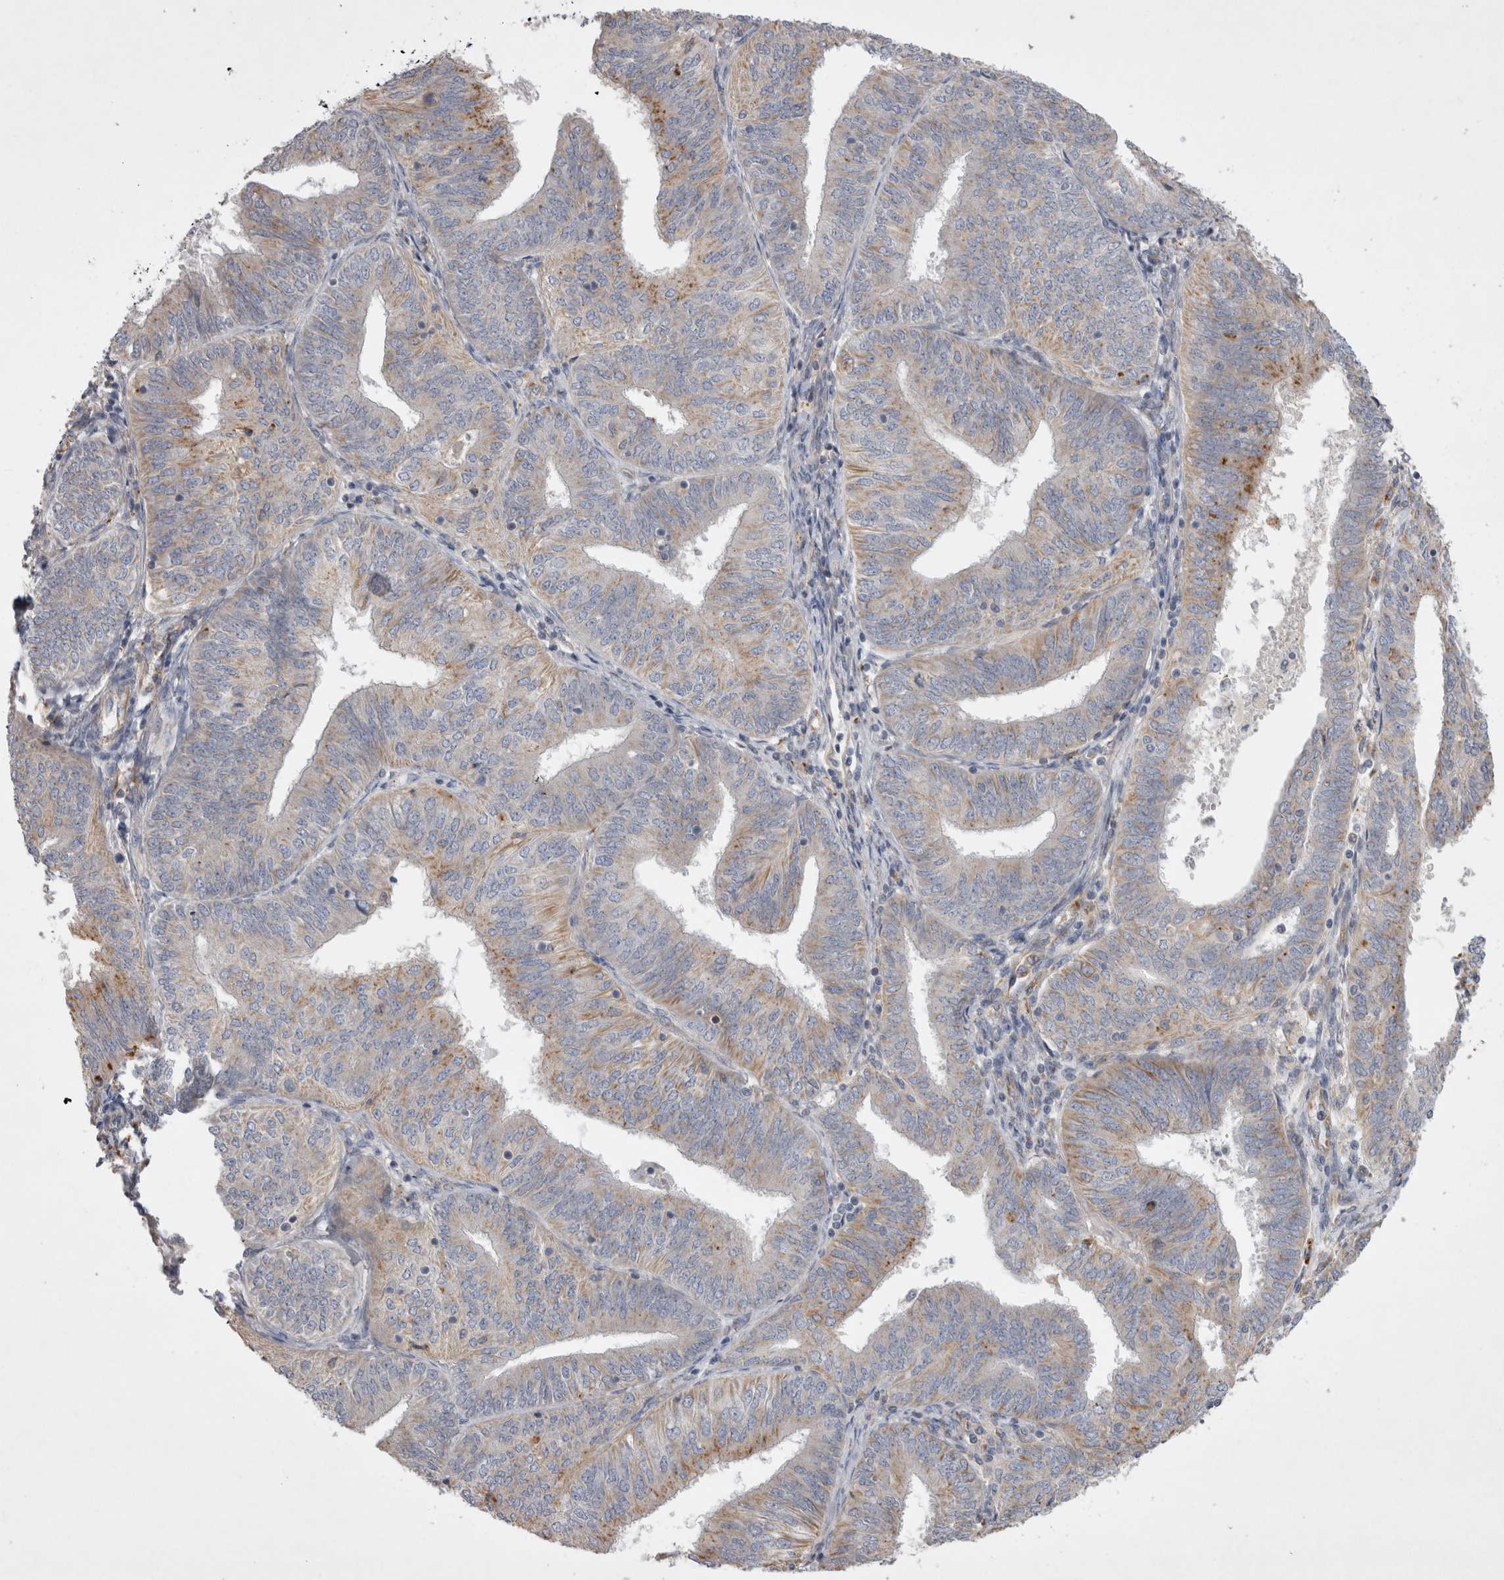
{"staining": {"intensity": "moderate", "quantity": "25%-75%", "location": "cytoplasmic/membranous"}, "tissue": "endometrial cancer", "cell_type": "Tumor cells", "image_type": "cancer", "snomed": [{"axis": "morphology", "description": "Adenocarcinoma, NOS"}, {"axis": "topography", "description": "Endometrium"}], "caption": "A brown stain shows moderate cytoplasmic/membranous positivity of a protein in human endometrial cancer (adenocarcinoma) tumor cells.", "gene": "STRADB", "patient": {"sex": "female", "age": 58}}